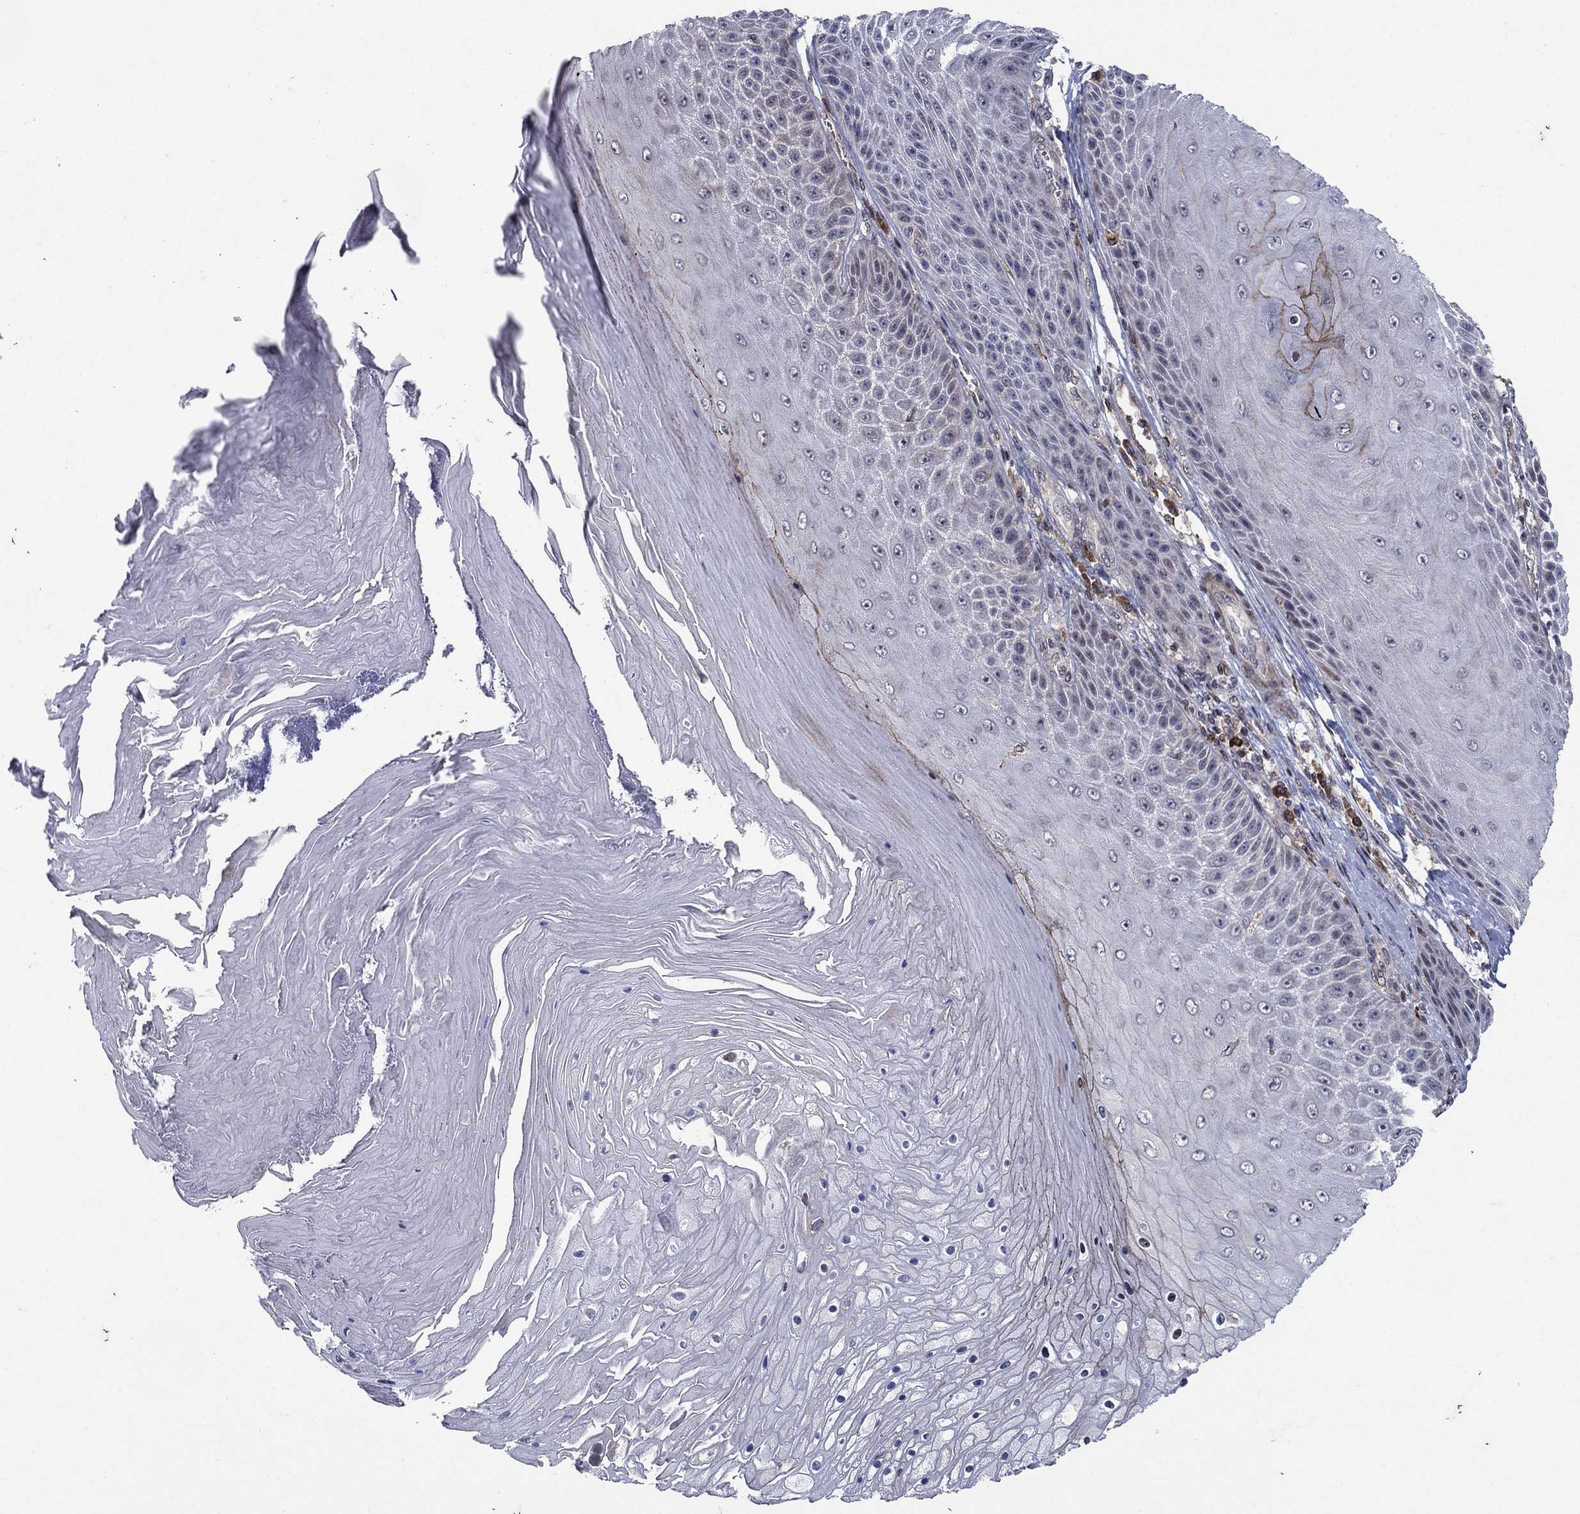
{"staining": {"intensity": "weak", "quantity": "<25%", "location": "cytoplasmic/membranous"}, "tissue": "skin cancer", "cell_type": "Tumor cells", "image_type": "cancer", "snomed": [{"axis": "morphology", "description": "Squamous cell carcinoma, NOS"}, {"axis": "topography", "description": "Skin"}], "caption": "Micrograph shows no protein staining in tumor cells of skin squamous cell carcinoma tissue.", "gene": "DHRS7", "patient": {"sex": "male", "age": 62}}